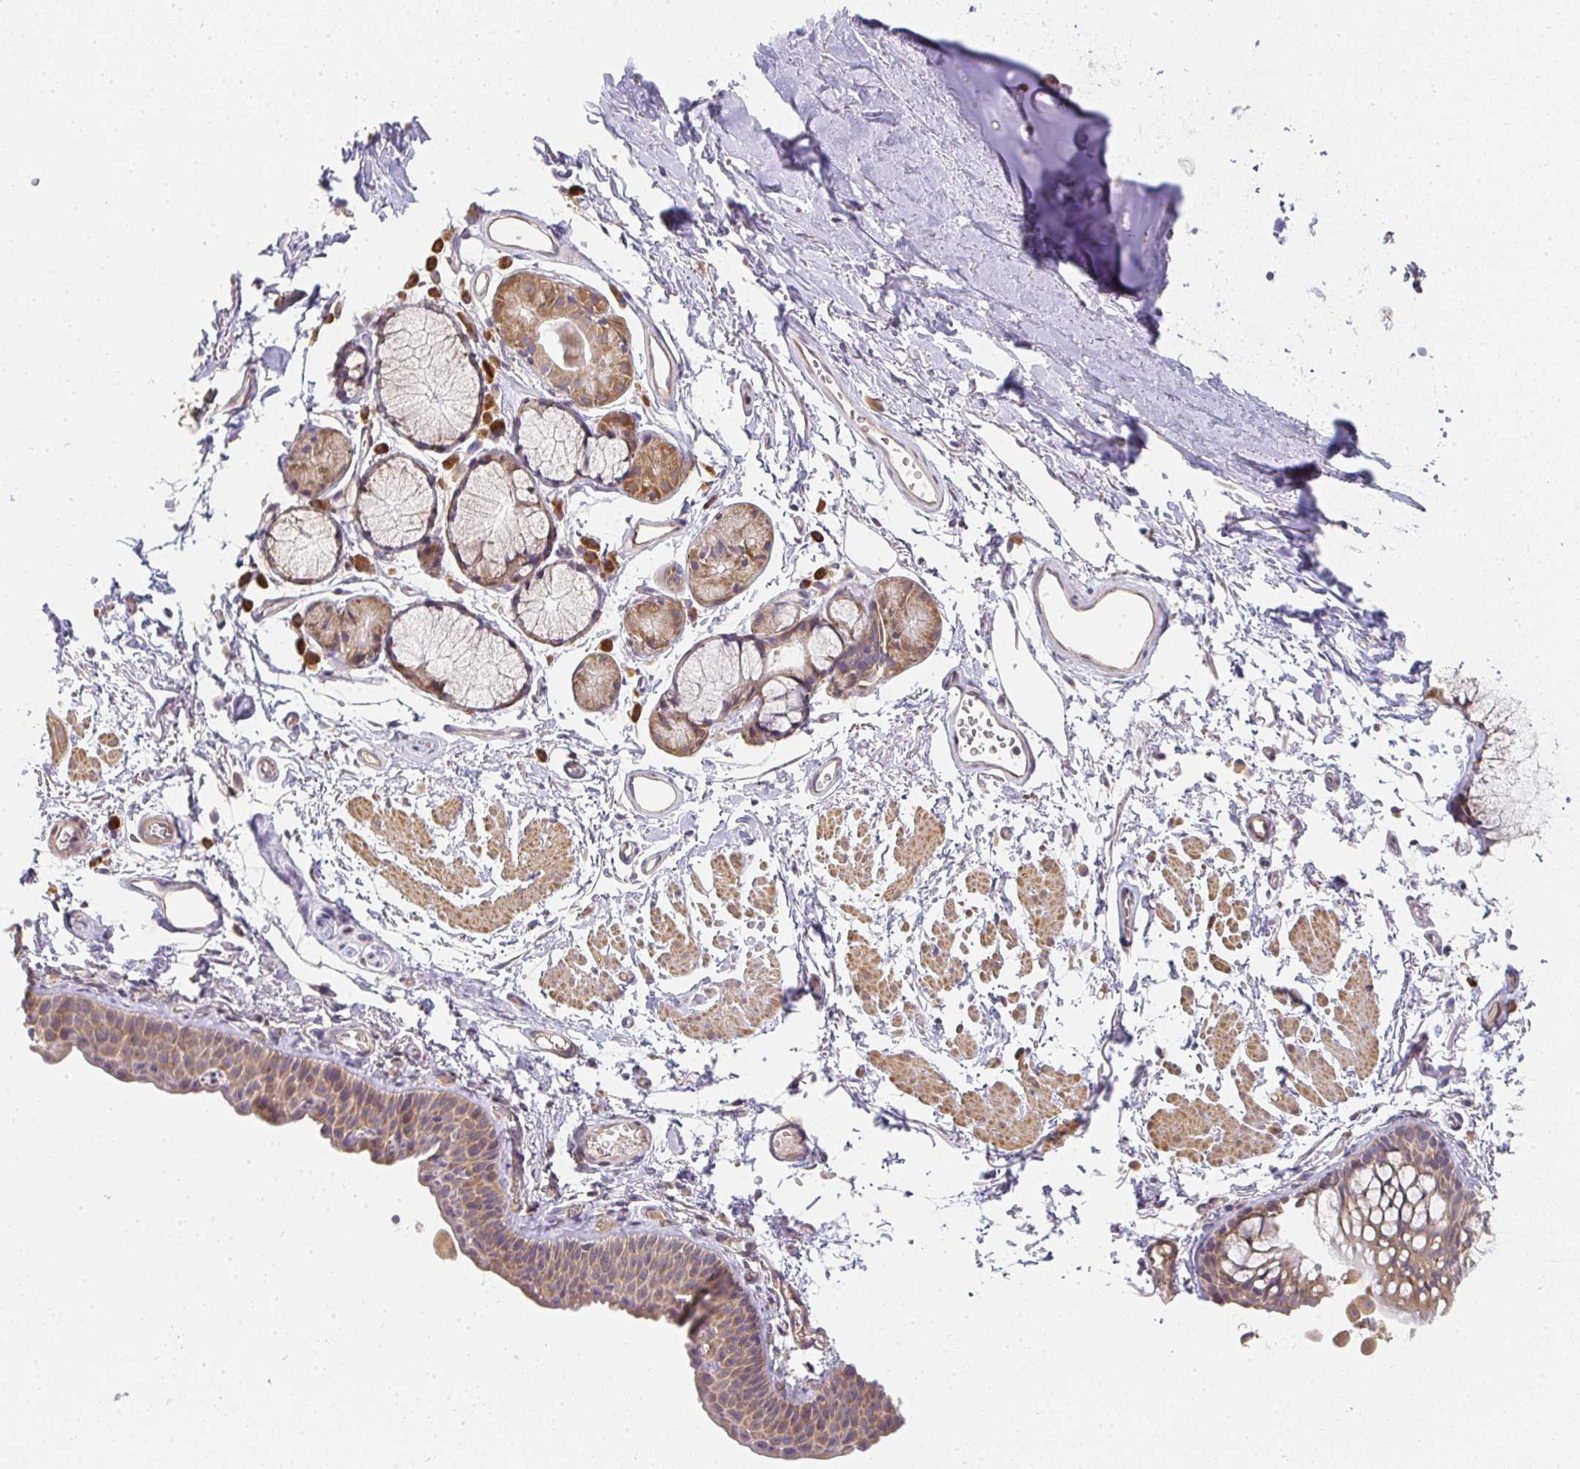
{"staining": {"intensity": "moderate", "quantity": ">75%", "location": "cytoplasmic/membranous"}, "tissue": "bronchus", "cell_type": "Respiratory epithelial cells", "image_type": "normal", "snomed": [{"axis": "morphology", "description": "Normal tissue, NOS"}, {"axis": "topography", "description": "Cartilage tissue"}, {"axis": "topography", "description": "Bronchus"}], "caption": "Immunohistochemistry micrograph of unremarkable bronchus: human bronchus stained using immunohistochemistry (IHC) reveals medium levels of moderate protein expression localized specifically in the cytoplasmic/membranous of respiratory epithelial cells, appearing as a cytoplasmic/membranous brown color.", "gene": "SLC35B3", "patient": {"sex": "female", "age": 79}}